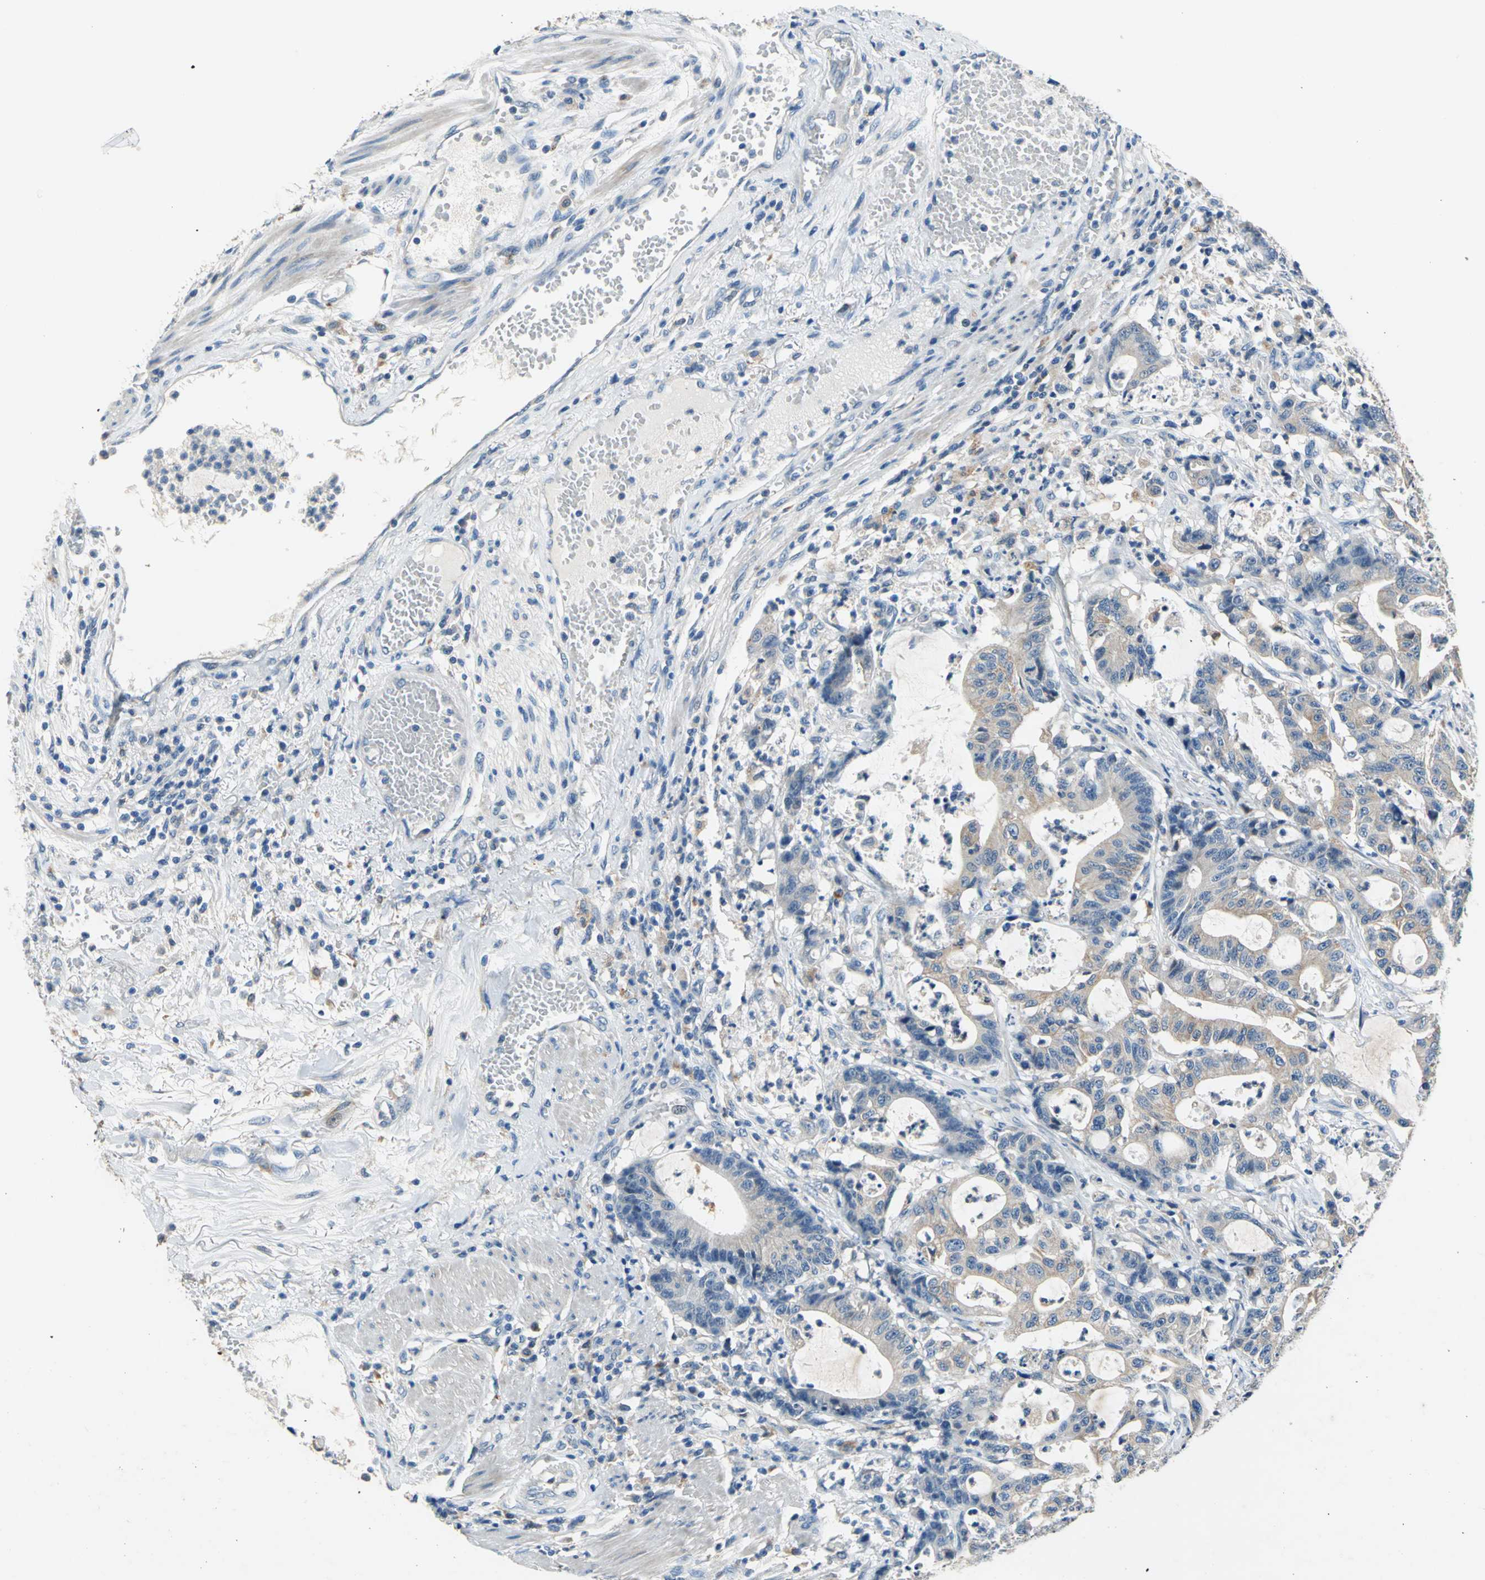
{"staining": {"intensity": "weak", "quantity": ">75%", "location": "cytoplasmic/membranous"}, "tissue": "colorectal cancer", "cell_type": "Tumor cells", "image_type": "cancer", "snomed": [{"axis": "morphology", "description": "Adenocarcinoma, NOS"}, {"axis": "topography", "description": "Colon"}], "caption": "Weak cytoplasmic/membranous positivity for a protein is appreciated in about >75% of tumor cells of colorectal adenocarcinoma using immunohistochemistry (IHC).", "gene": "RASD2", "patient": {"sex": "female", "age": 84}}